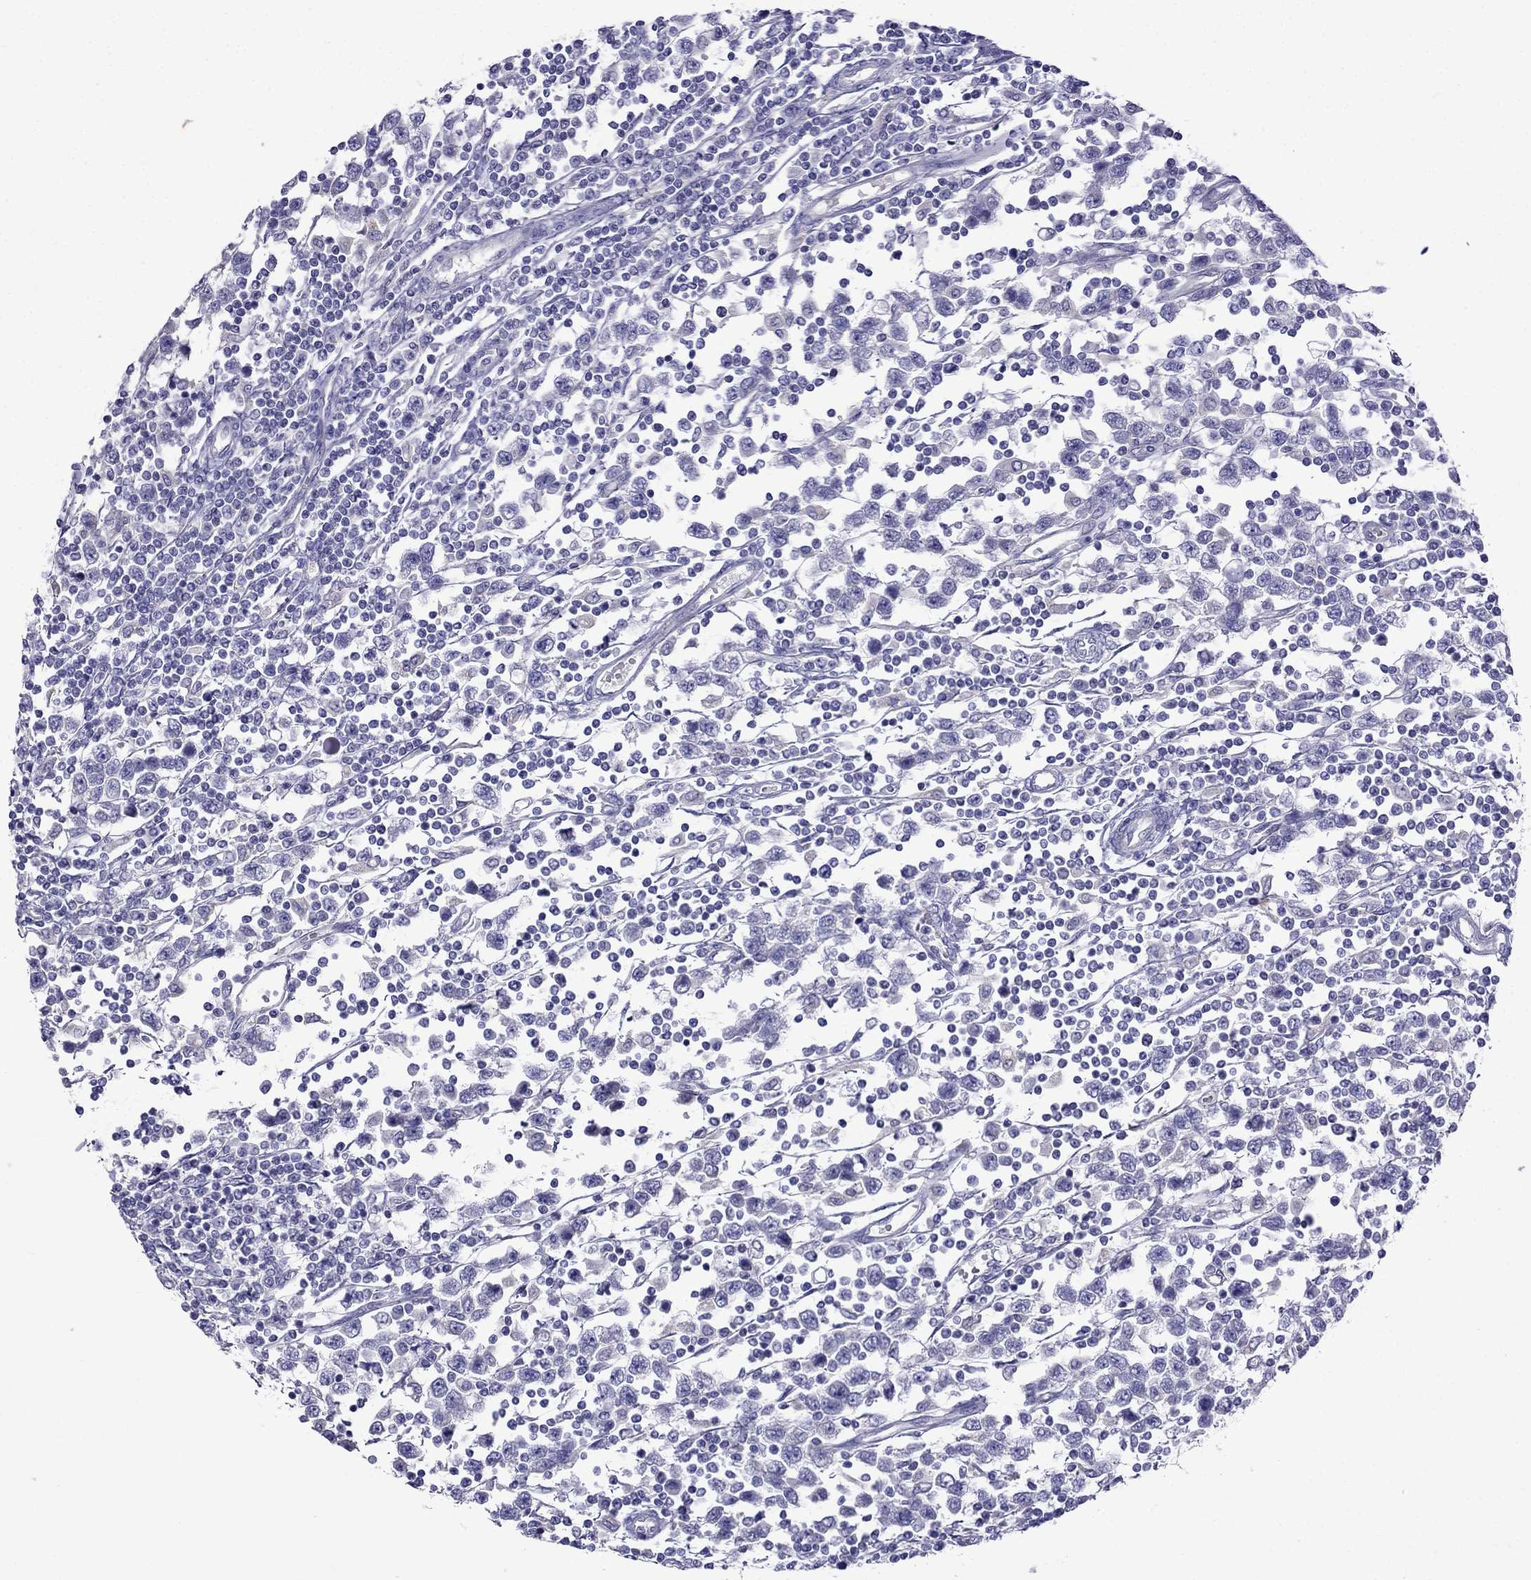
{"staining": {"intensity": "negative", "quantity": "none", "location": "none"}, "tissue": "testis cancer", "cell_type": "Tumor cells", "image_type": "cancer", "snomed": [{"axis": "morphology", "description": "Seminoma, NOS"}, {"axis": "topography", "description": "Testis"}], "caption": "Human testis cancer (seminoma) stained for a protein using immunohistochemistry (IHC) reveals no positivity in tumor cells.", "gene": "TDRD1", "patient": {"sex": "male", "age": 34}}